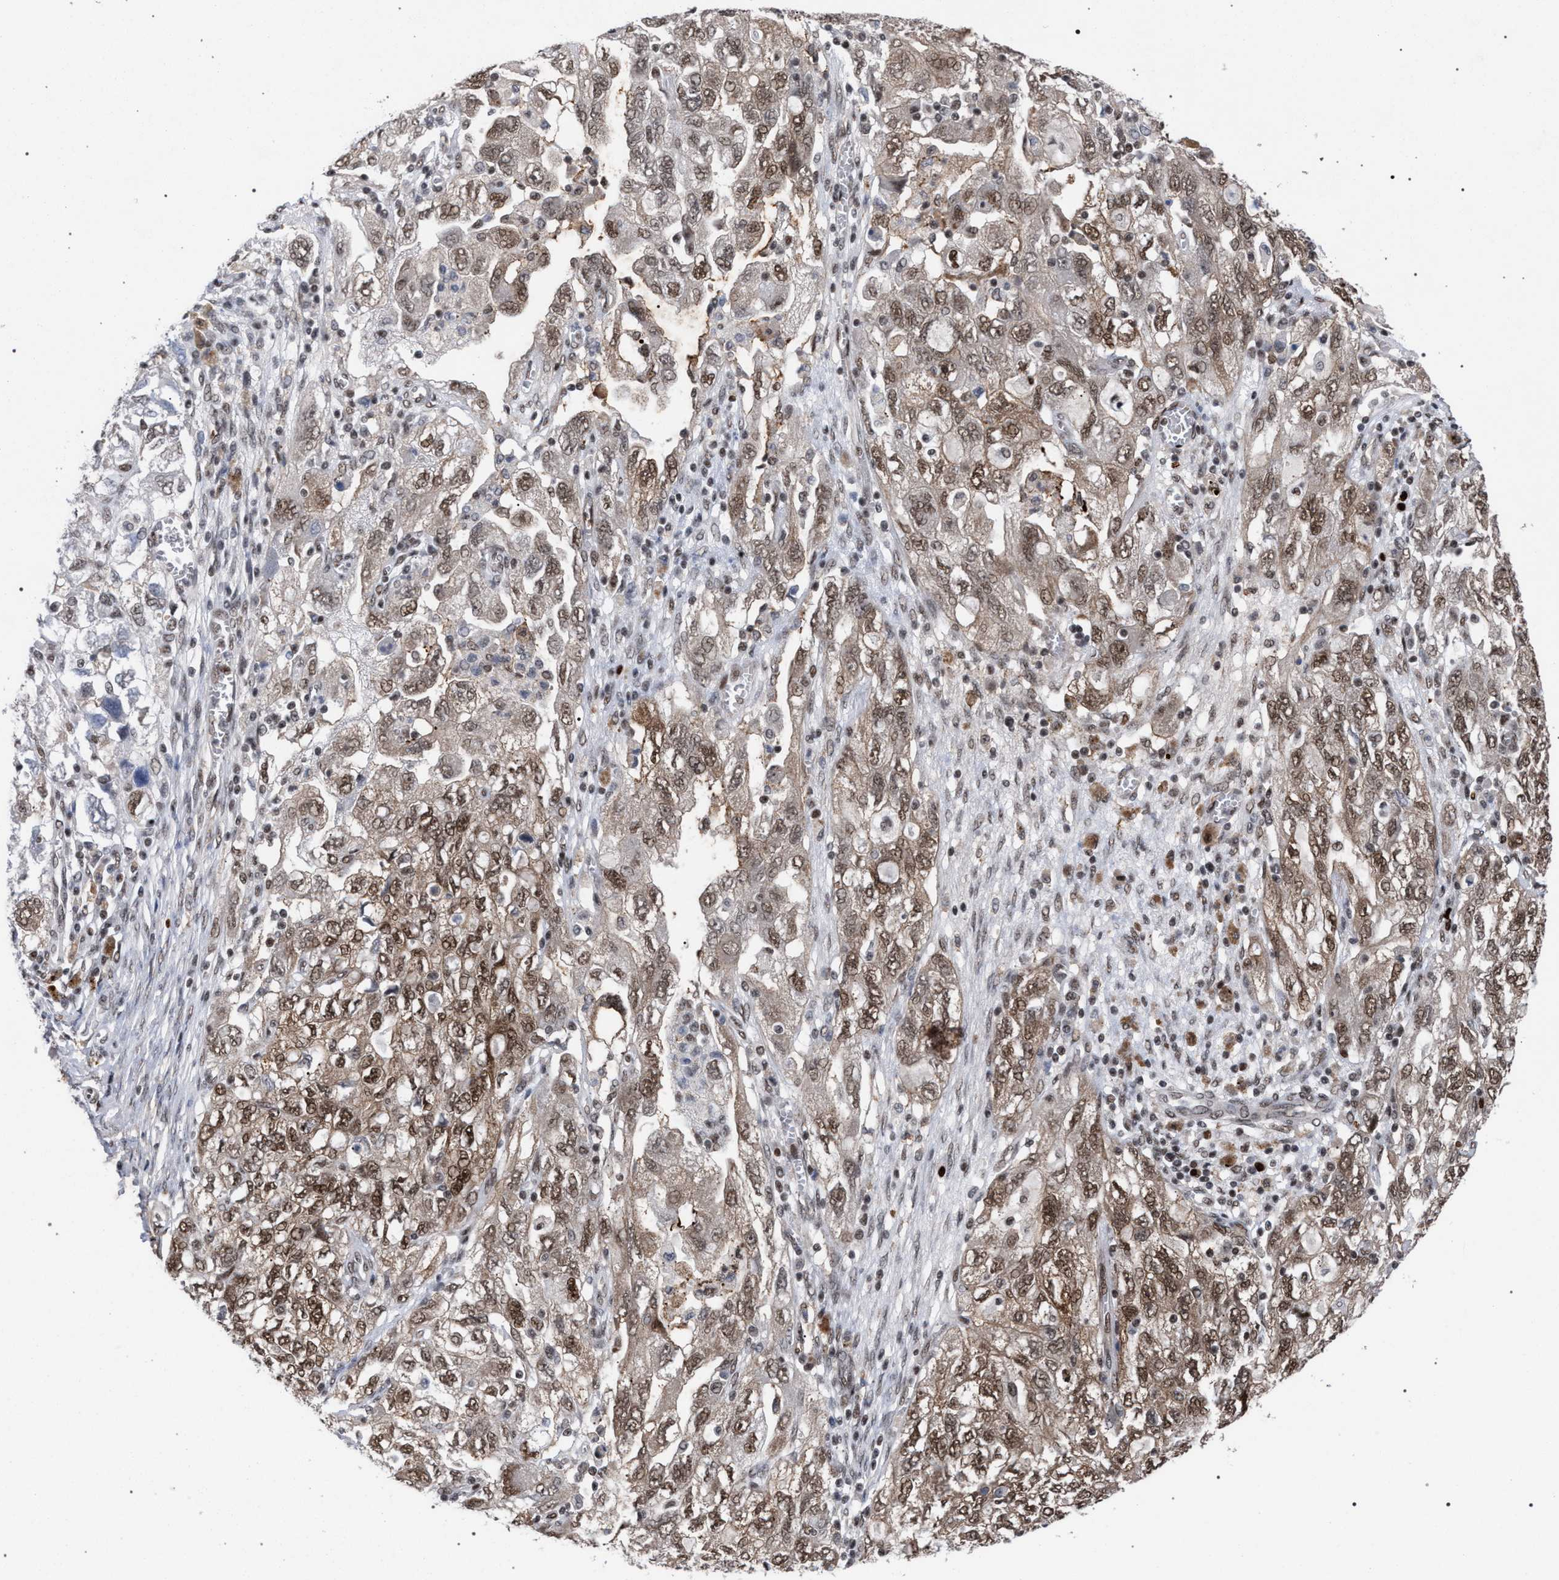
{"staining": {"intensity": "moderate", "quantity": ">75%", "location": "cytoplasmic/membranous,nuclear"}, "tissue": "ovarian cancer", "cell_type": "Tumor cells", "image_type": "cancer", "snomed": [{"axis": "morphology", "description": "Carcinoma, NOS"}, {"axis": "morphology", "description": "Cystadenocarcinoma, serous, NOS"}, {"axis": "topography", "description": "Ovary"}], "caption": "IHC (DAB) staining of human ovarian serous cystadenocarcinoma displays moderate cytoplasmic/membranous and nuclear protein expression in approximately >75% of tumor cells. (DAB (3,3'-diaminobenzidine) IHC, brown staining for protein, blue staining for nuclei).", "gene": "SCAF4", "patient": {"sex": "female", "age": 69}}